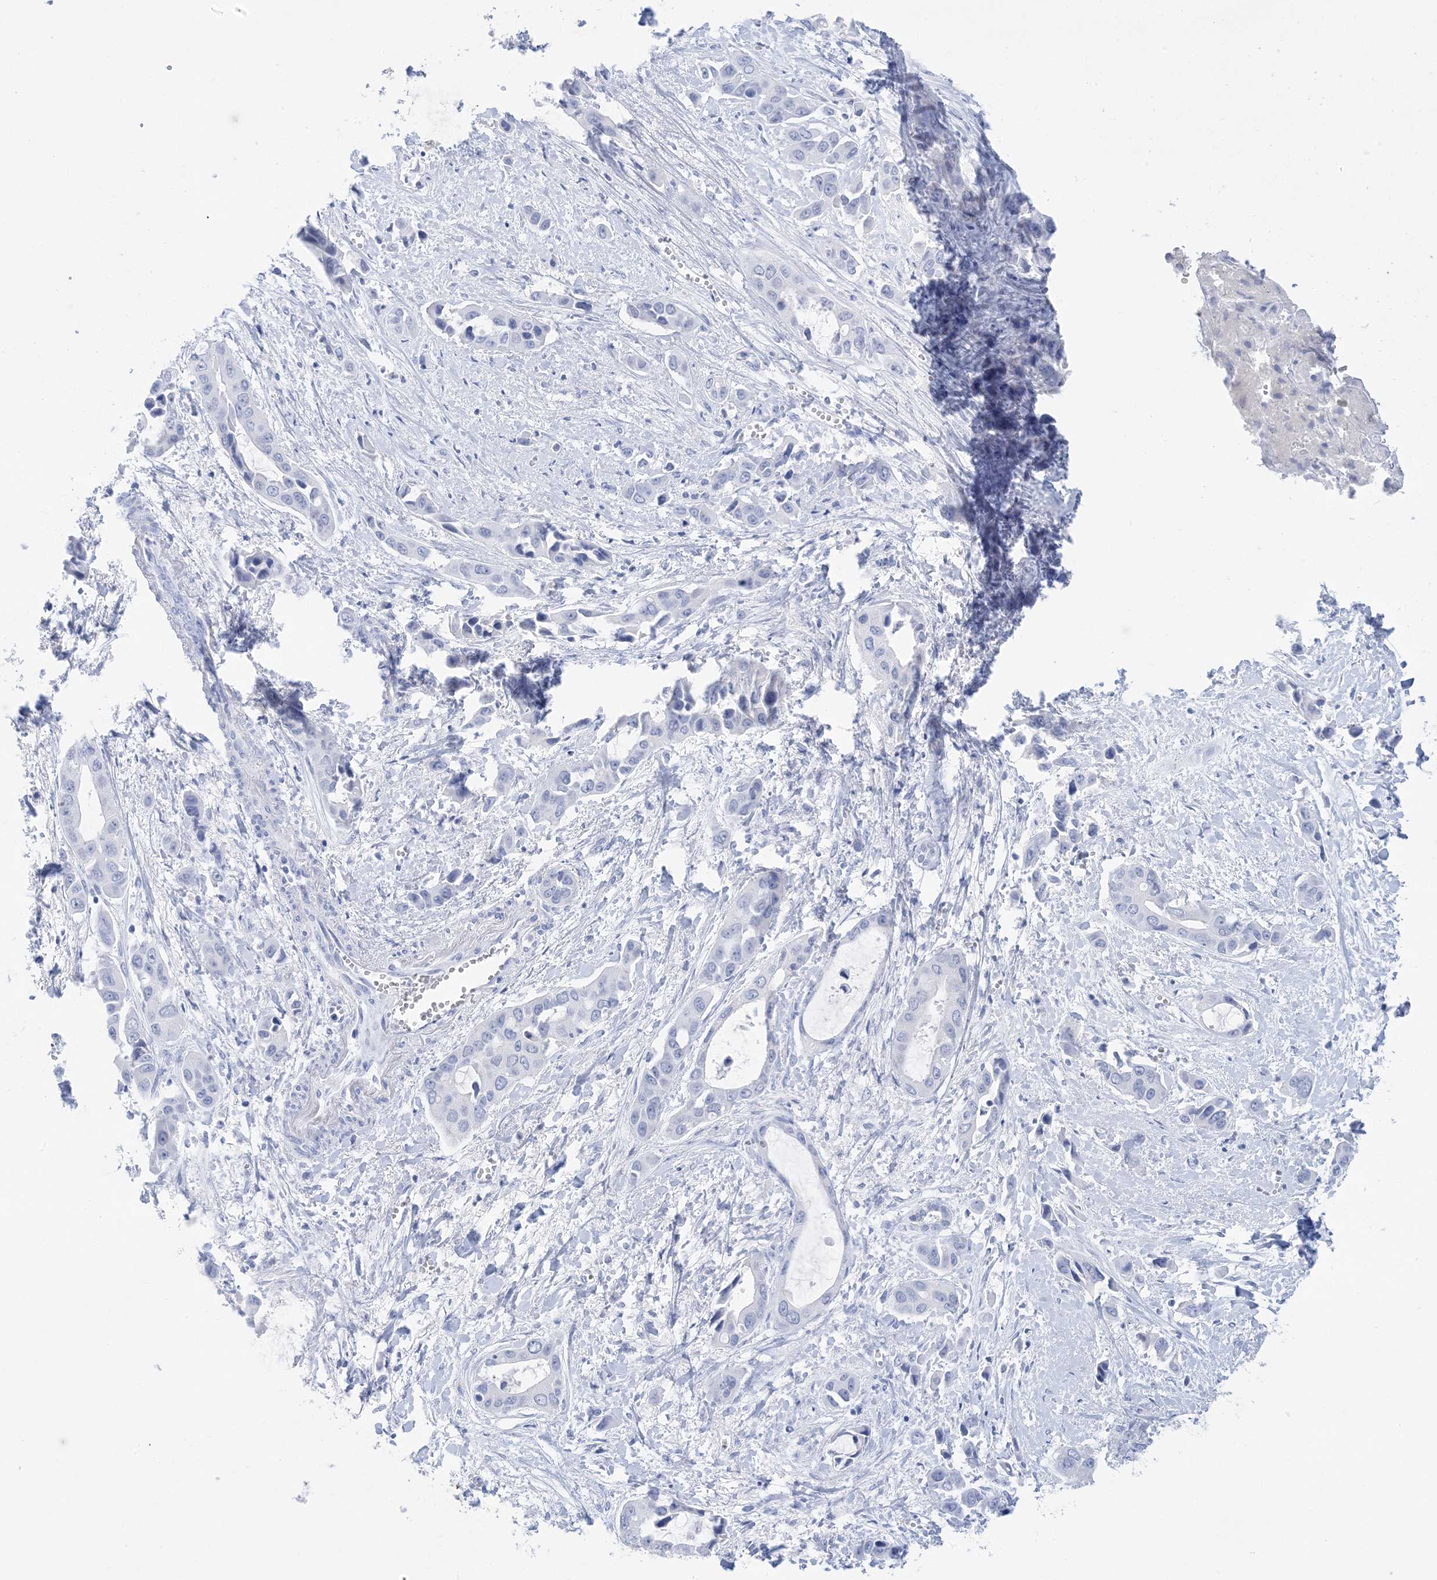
{"staining": {"intensity": "negative", "quantity": "none", "location": "none"}, "tissue": "liver cancer", "cell_type": "Tumor cells", "image_type": "cancer", "snomed": [{"axis": "morphology", "description": "Cholangiocarcinoma"}, {"axis": "topography", "description": "Liver"}], "caption": "The photomicrograph reveals no significant positivity in tumor cells of cholangiocarcinoma (liver). (IHC, brightfield microscopy, high magnification).", "gene": "SH3YL1", "patient": {"sex": "female", "age": 52}}